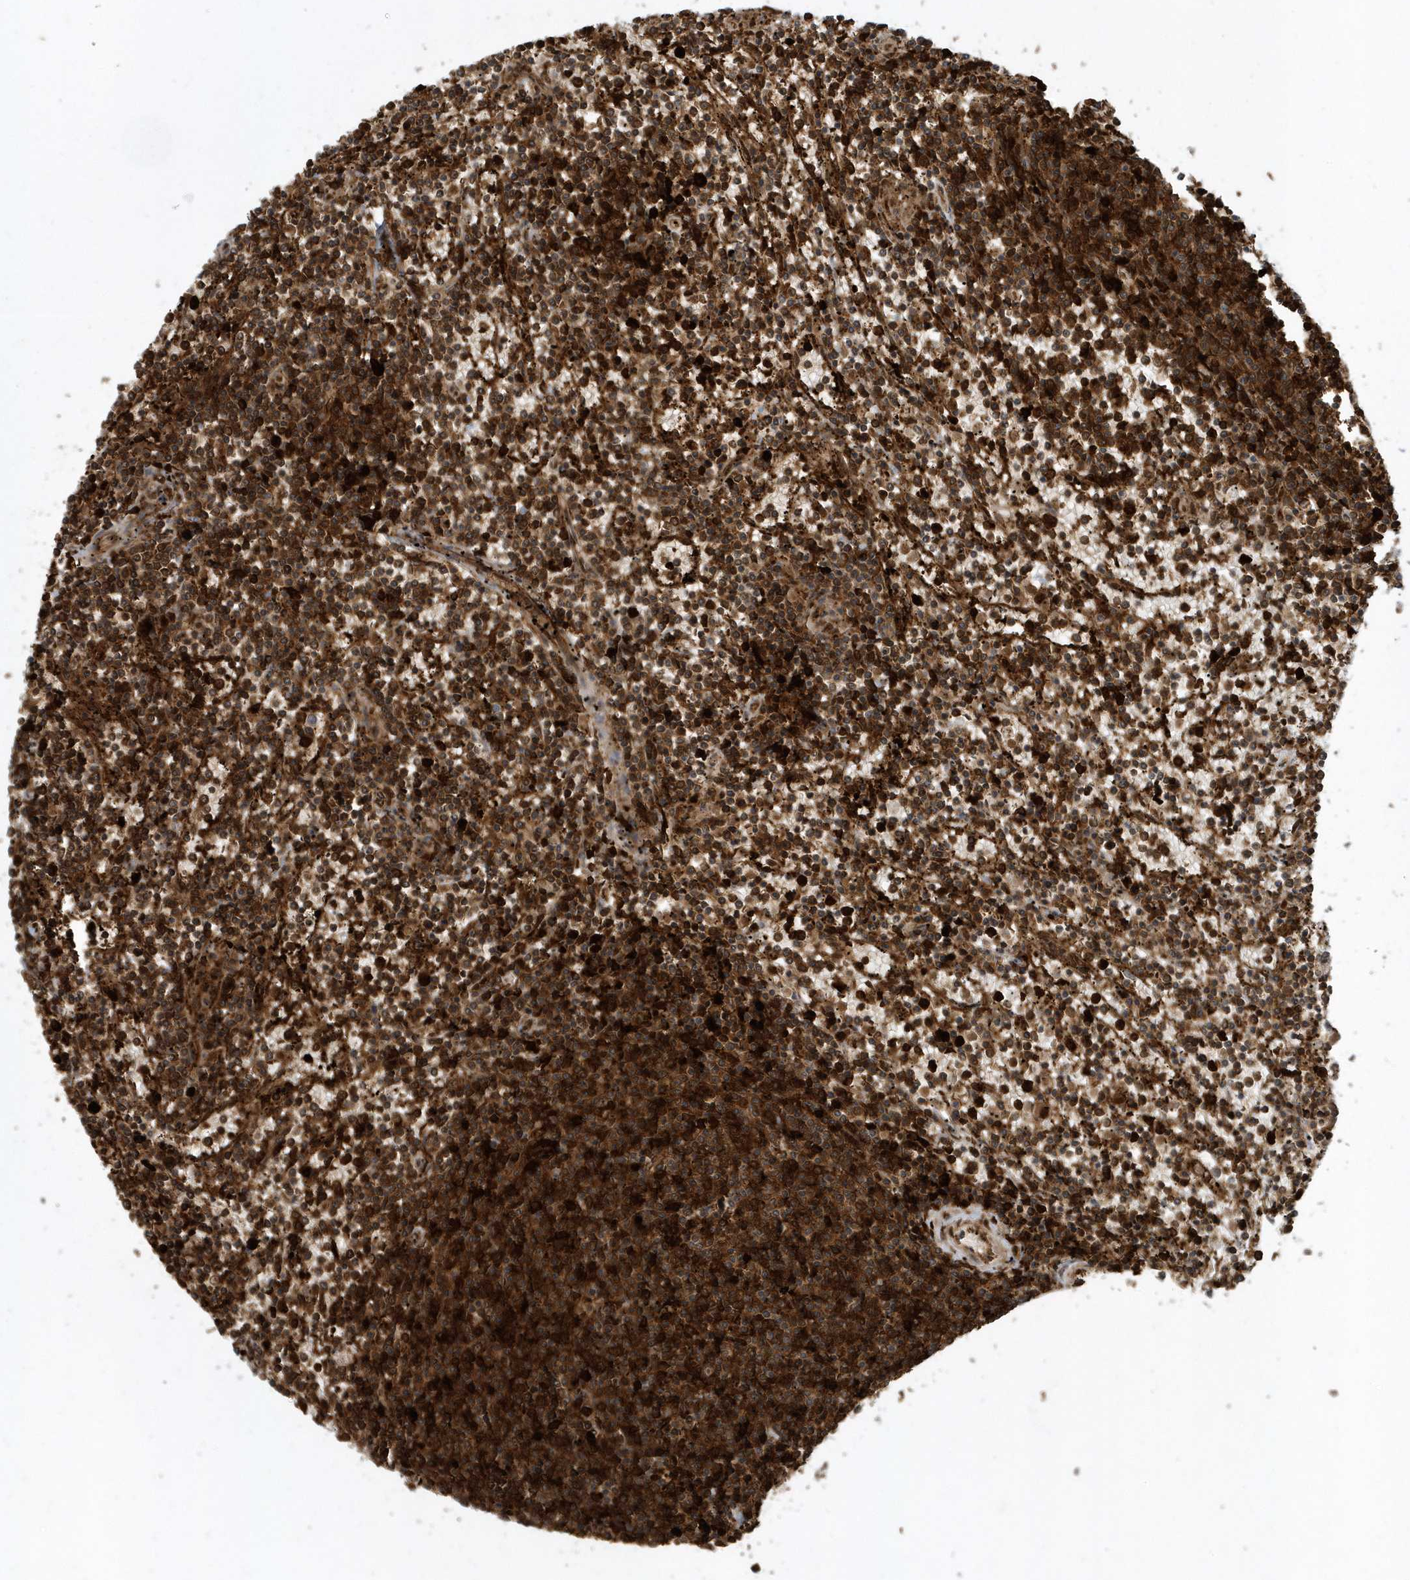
{"staining": {"intensity": "strong", "quantity": ">75%", "location": "cytoplasmic/membranous"}, "tissue": "lymphoma", "cell_type": "Tumor cells", "image_type": "cancer", "snomed": [{"axis": "morphology", "description": "Malignant lymphoma, non-Hodgkin's type, Low grade"}, {"axis": "topography", "description": "Spleen"}], "caption": "Malignant lymphoma, non-Hodgkin's type (low-grade) stained with a brown dye displays strong cytoplasmic/membranous positive staining in approximately >75% of tumor cells.", "gene": "CLCN6", "patient": {"sex": "female", "age": 50}}